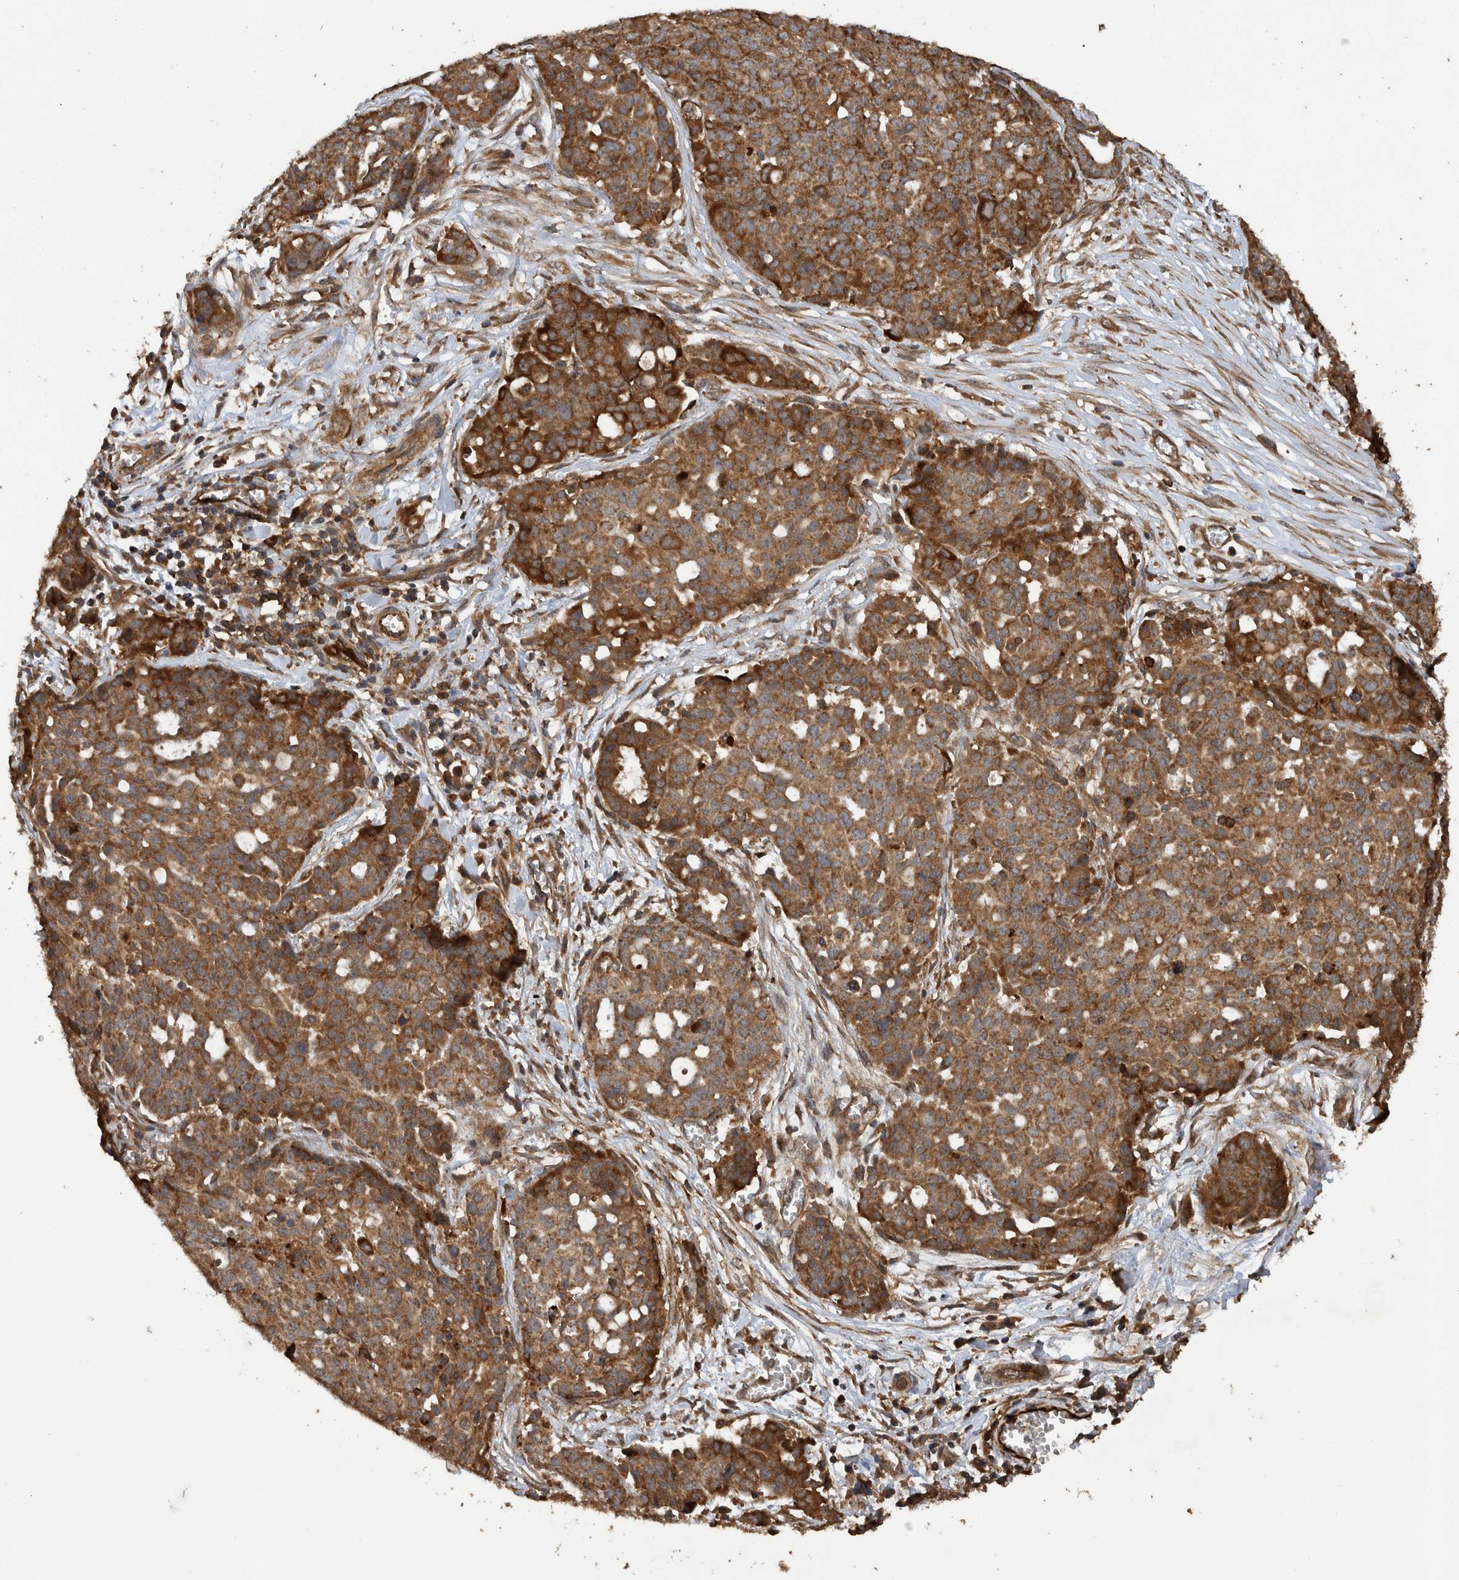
{"staining": {"intensity": "strong", "quantity": ">75%", "location": "cytoplasmic/membranous"}, "tissue": "ovarian cancer", "cell_type": "Tumor cells", "image_type": "cancer", "snomed": [{"axis": "morphology", "description": "Cystadenocarcinoma, serous, NOS"}, {"axis": "topography", "description": "Soft tissue"}, {"axis": "topography", "description": "Ovary"}], "caption": "Ovarian cancer (serous cystadenocarcinoma) was stained to show a protein in brown. There is high levels of strong cytoplasmic/membranous staining in approximately >75% of tumor cells.", "gene": "TRIM16", "patient": {"sex": "female", "age": 57}}